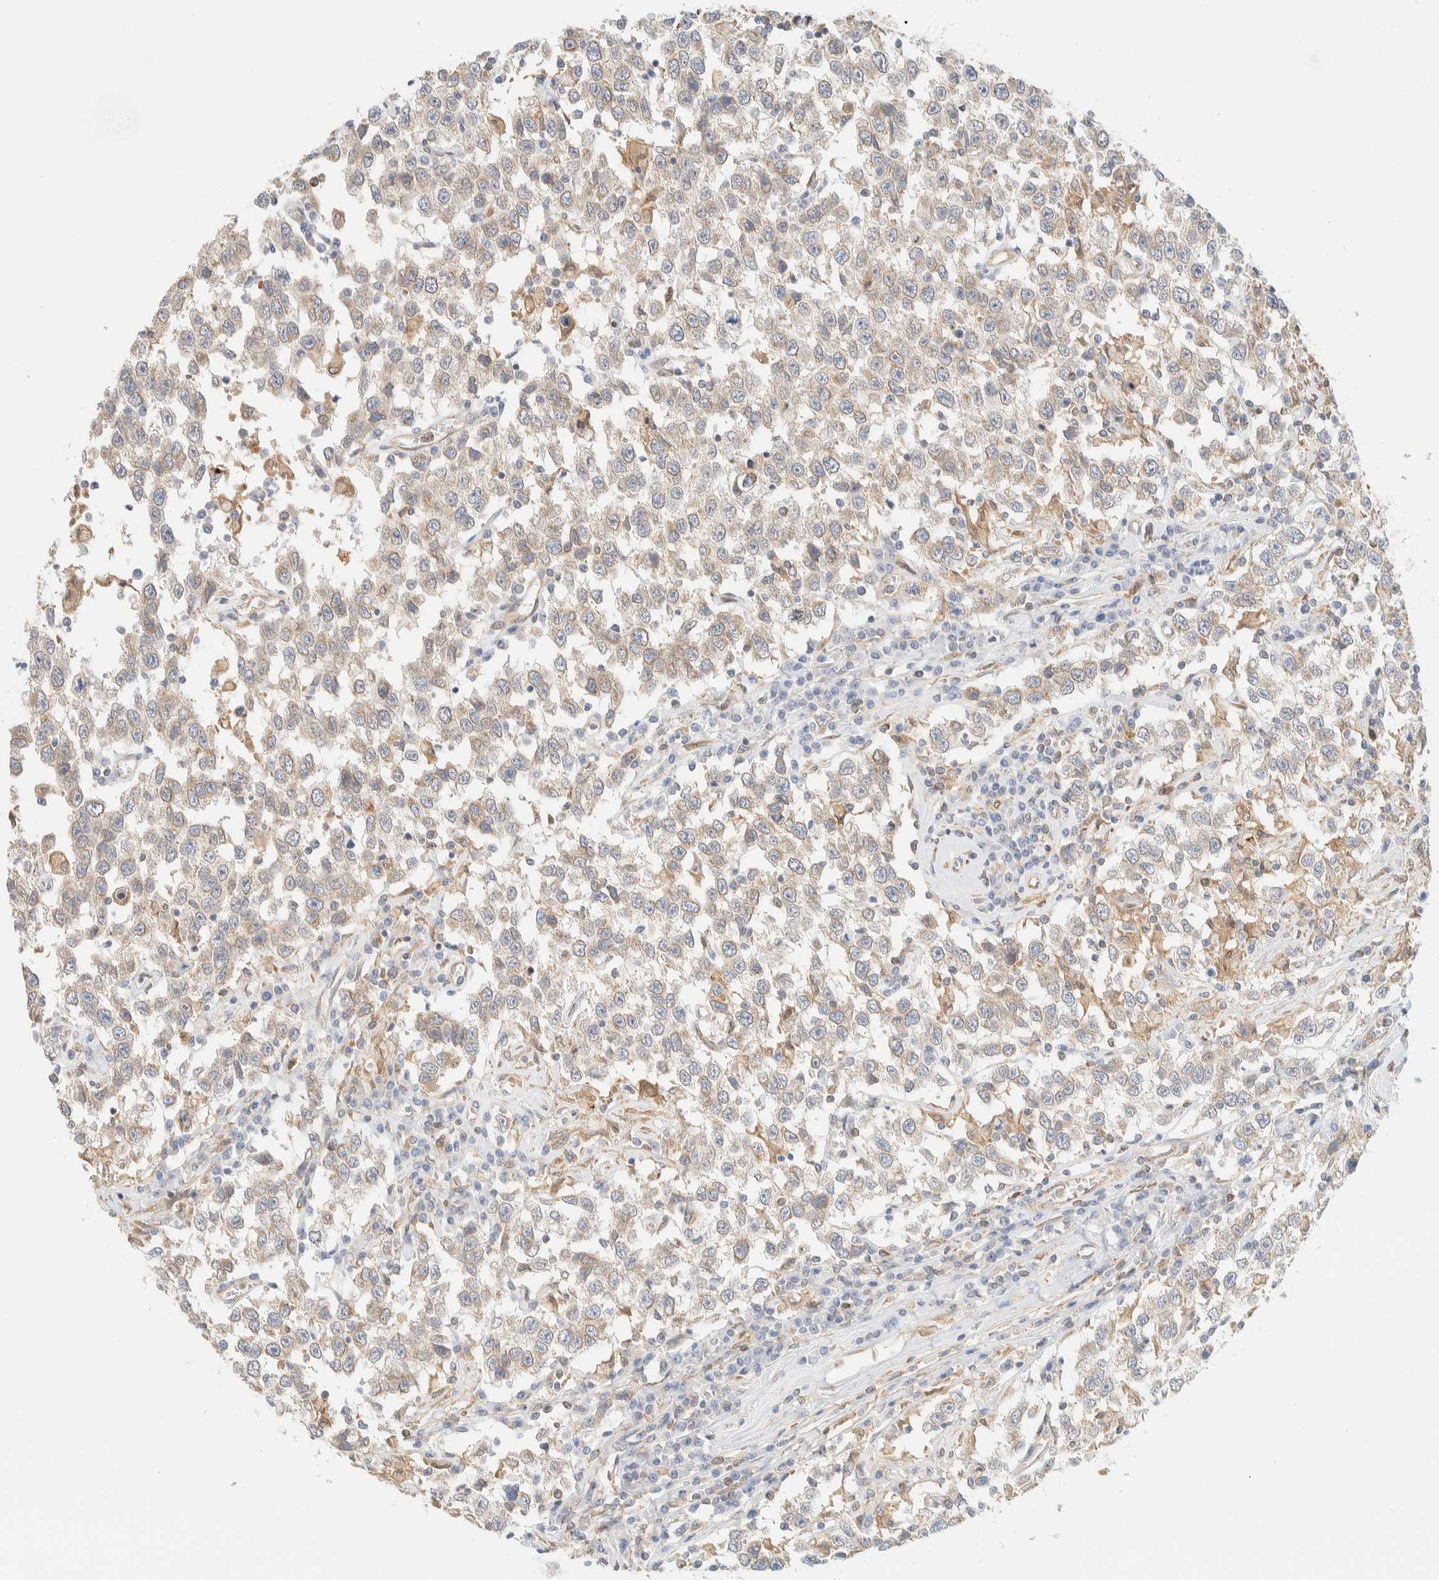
{"staining": {"intensity": "weak", "quantity": "25%-75%", "location": "cytoplasmic/membranous"}, "tissue": "testis cancer", "cell_type": "Tumor cells", "image_type": "cancer", "snomed": [{"axis": "morphology", "description": "Seminoma, NOS"}, {"axis": "topography", "description": "Testis"}], "caption": "Protein expression analysis of testis seminoma displays weak cytoplasmic/membranous positivity in approximately 25%-75% of tumor cells.", "gene": "NT5C", "patient": {"sex": "male", "age": 41}}